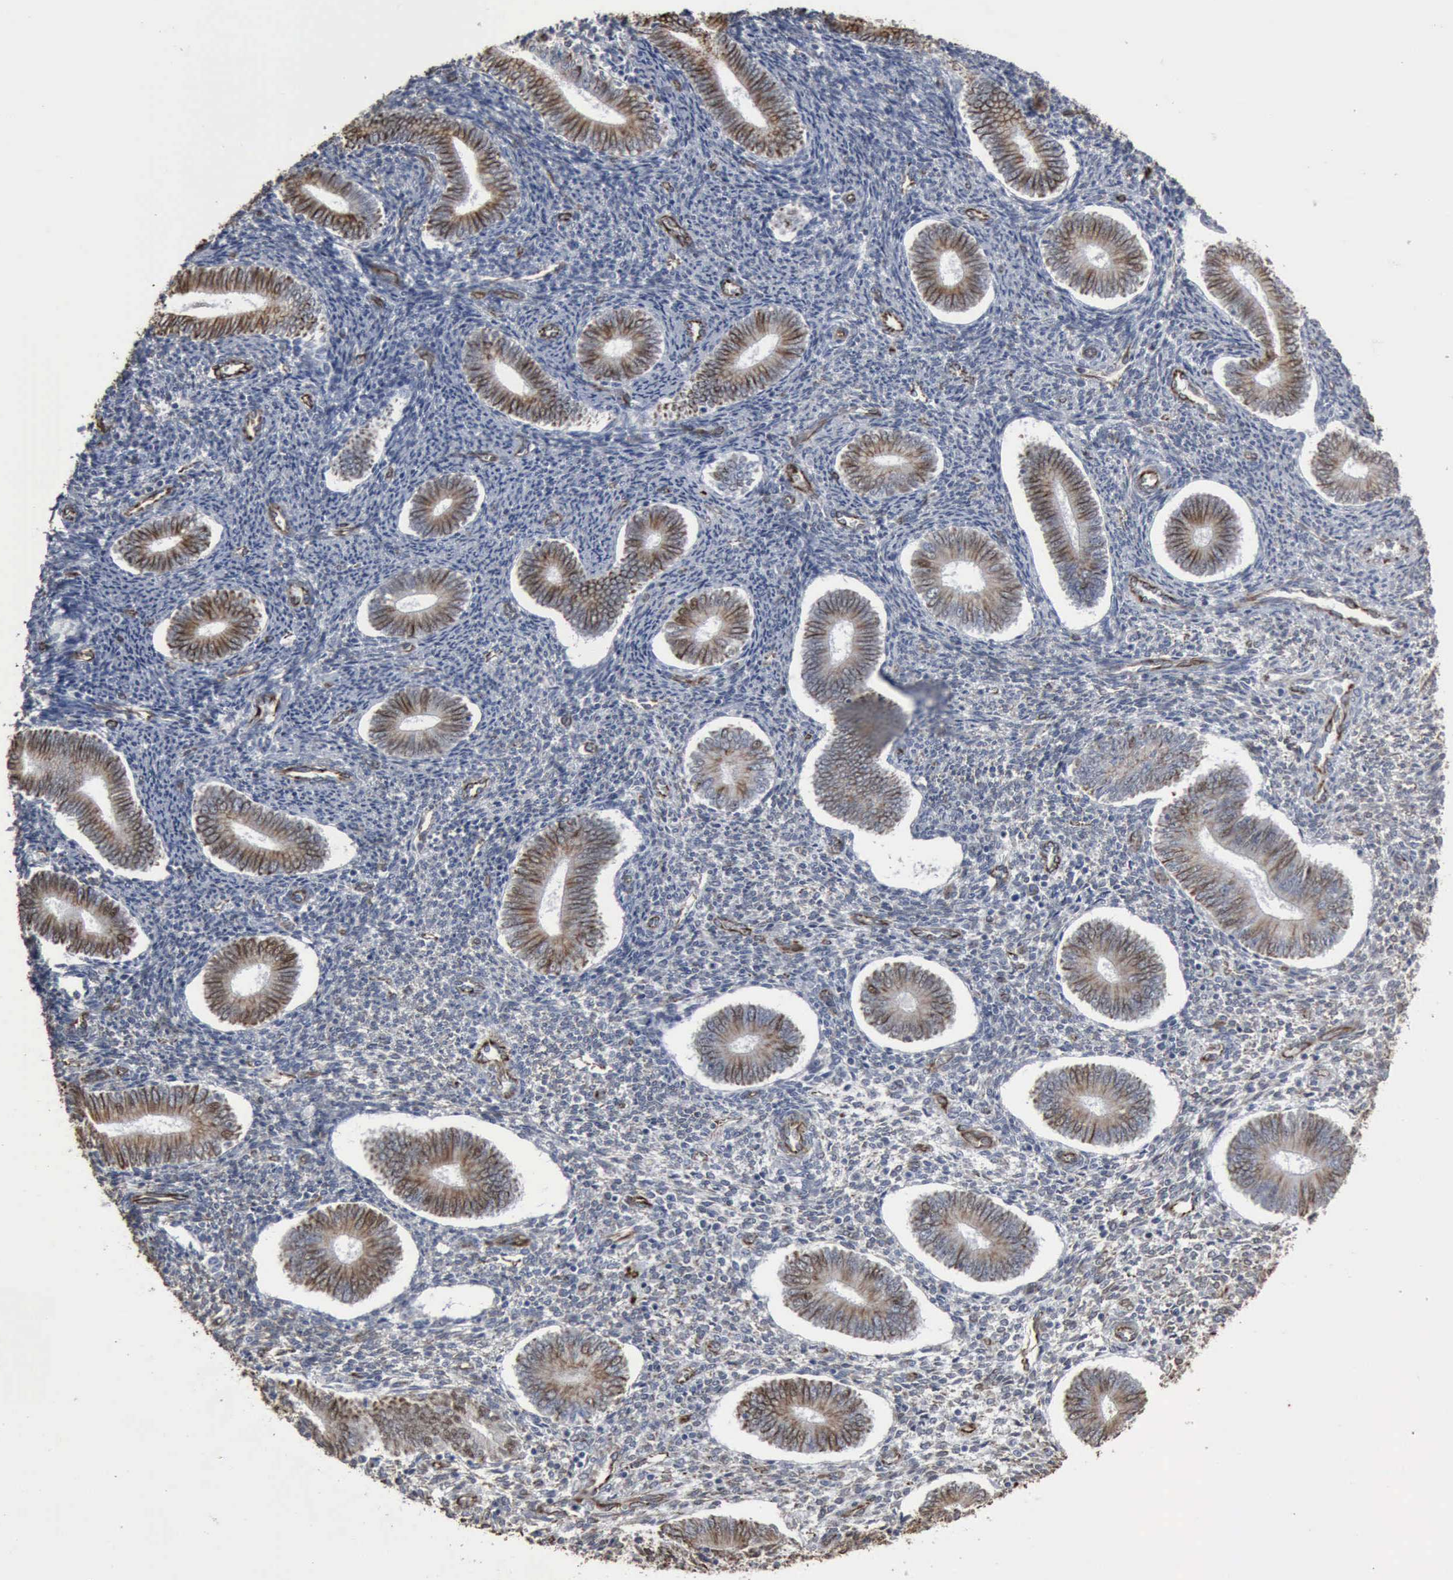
{"staining": {"intensity": "moderate", "quantity": "25%-75%", "location": "cytoplasmic/membranous"}, "tissue": "endometrium", "cell_type": "Cells in endometrial stroma", "image_type": "normal", "snomed": [{"axis": "morphology", "description": "Normal tissue, NOS"}, {"axis": "topography", "description": "Endometrium"}], "caption": "Human endometrium stained for a protein (brown) displays moderate cytoplasmic/membranous positive staining in about 25%-75% of cells in endometrial stroma.", "gene": "CCNE1", "patient": {"sex": "female", "age": 35}}